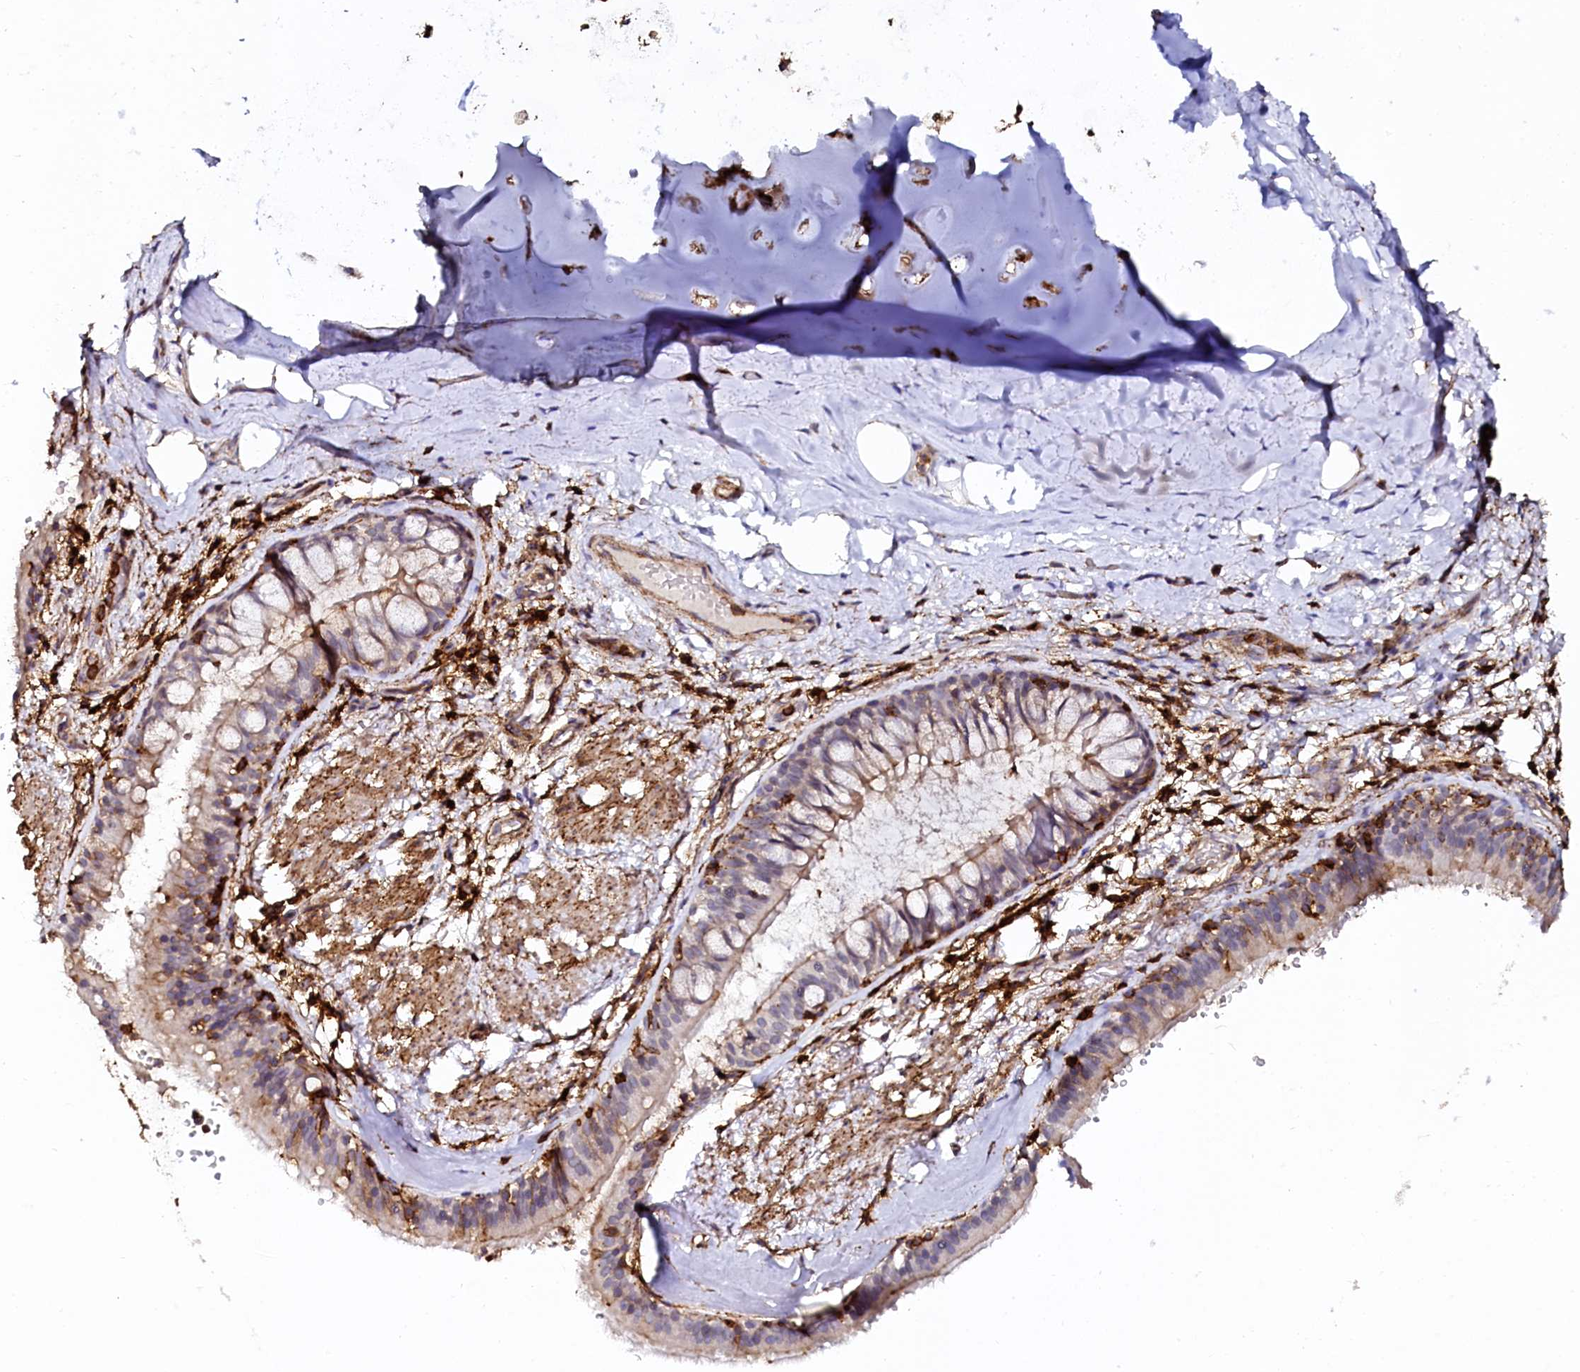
{"staining": {"intensity": "negative", "quantity": "none", "location": "none"}, "tissue": "adipose tissue", "cell_type": "Adipocytes", "image_type": "normal", "snomed": [{"axis": "morphology", "description": "Normal tissue, NOS"}, {"axis": "topography", "description": "Lymph node"}, {"axis": "topography", "description": "Cartilage tissue"}, {"axis": "topography", "description": "Bronchus"}], "caption": "A high-resolution photomicrograph shows immunohistochemistry (IHC) staining of normal adipose tissue, which exhibits no significant staining in adipocytes.", "gene": "AAAS", "patient": {"sex": "male", "age": 63}}